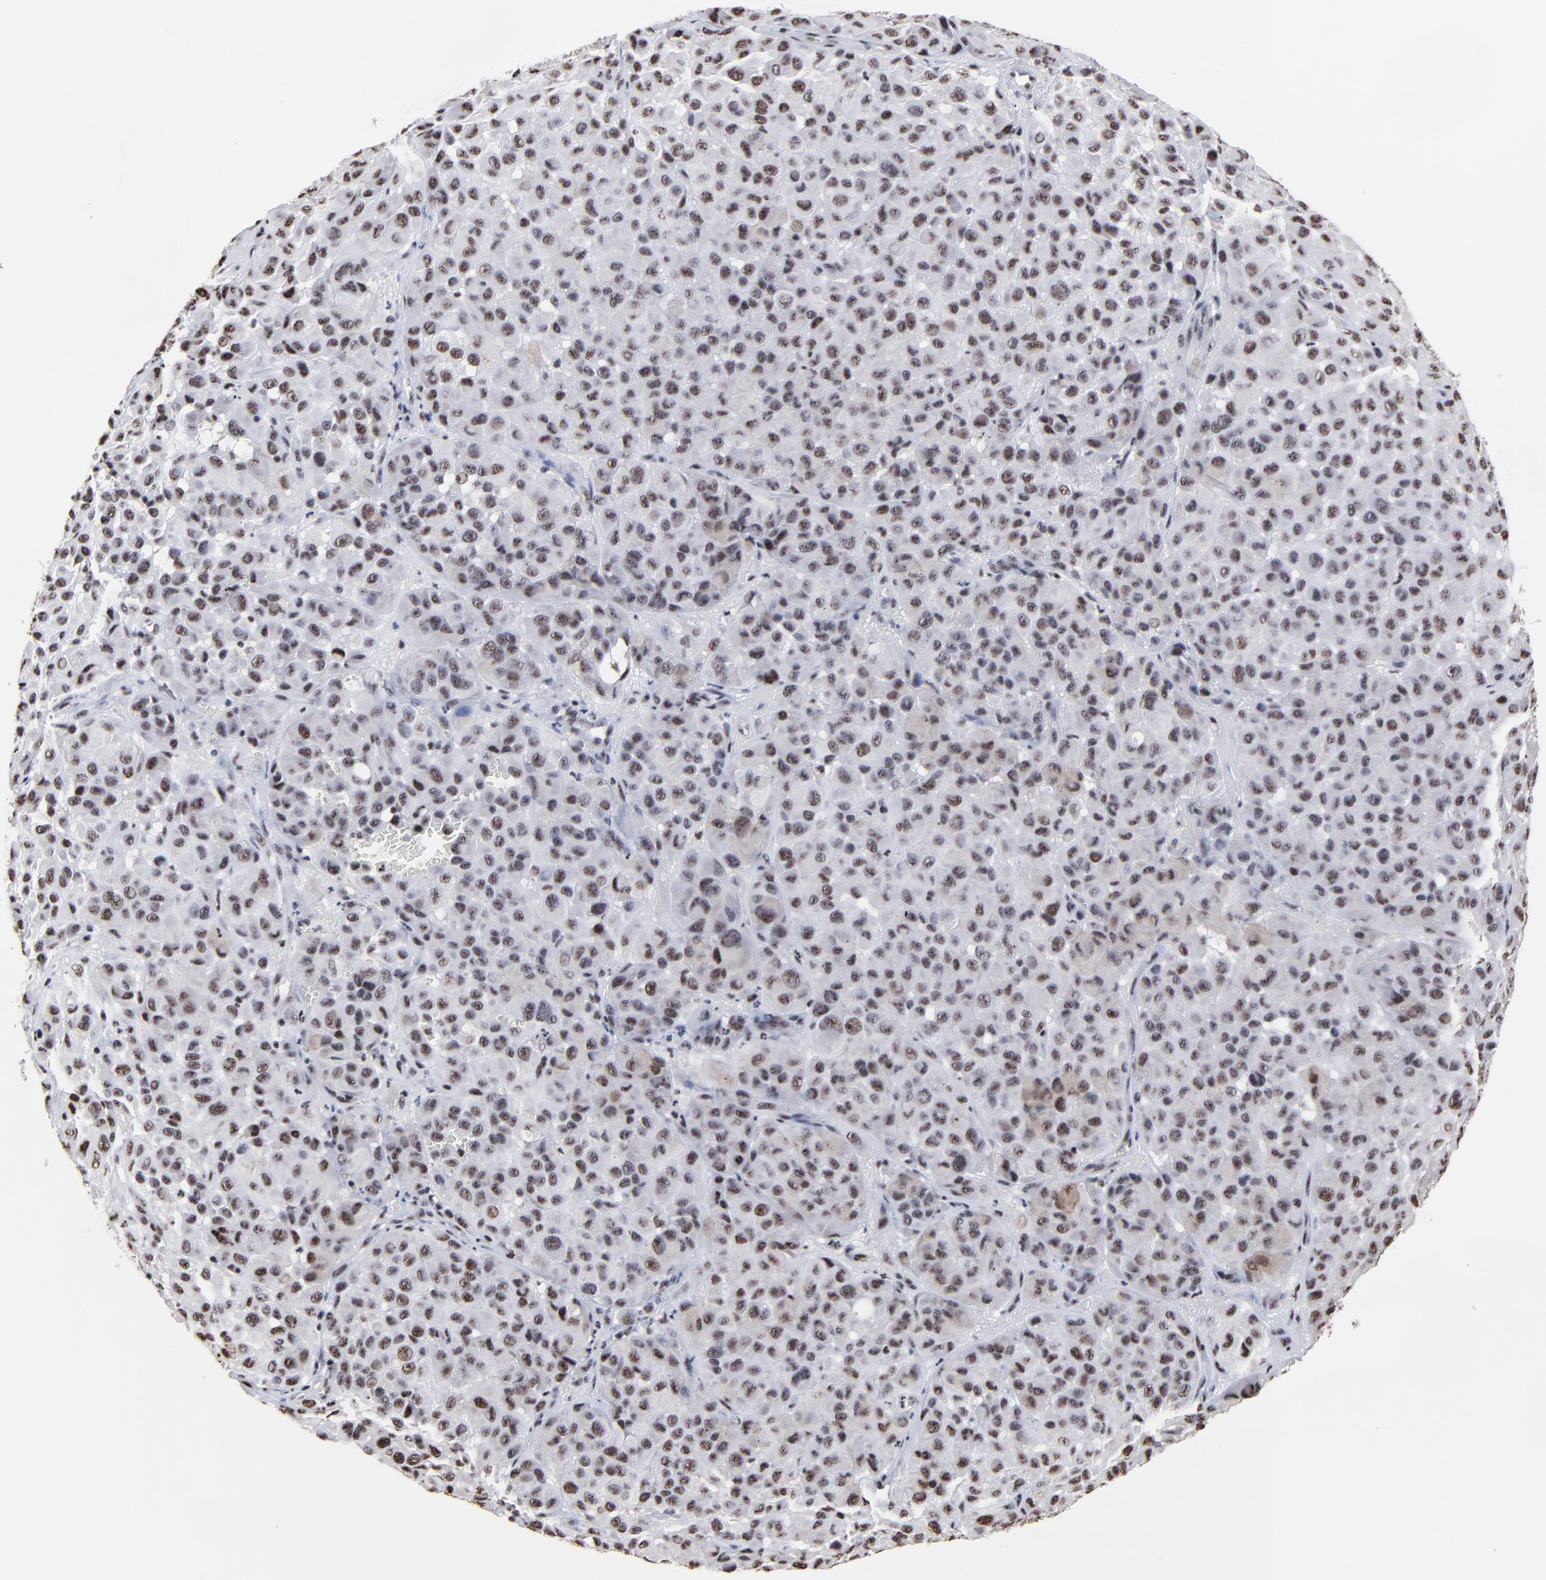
{"staining": {"intensity": "weak", "quantity": "25%-75%", "location": "nuclear"}, "tissue": "melanoma", "cell_type": "Tumor cells", "image_type": "cancer", "snomed": [{"axis": "morphology", "description": "Malignant melanoma, NOS"}, {"axis": "topography", "description": "Skin"}], "caption": "Approximately 25%-75% of tumor cells in human malignant melanoma exhibit weak nuclear protein staining as visualized by brown immunohistochemical staining.", "gene": "MBD4", "patient": {"sex": "female", "age": 21}}